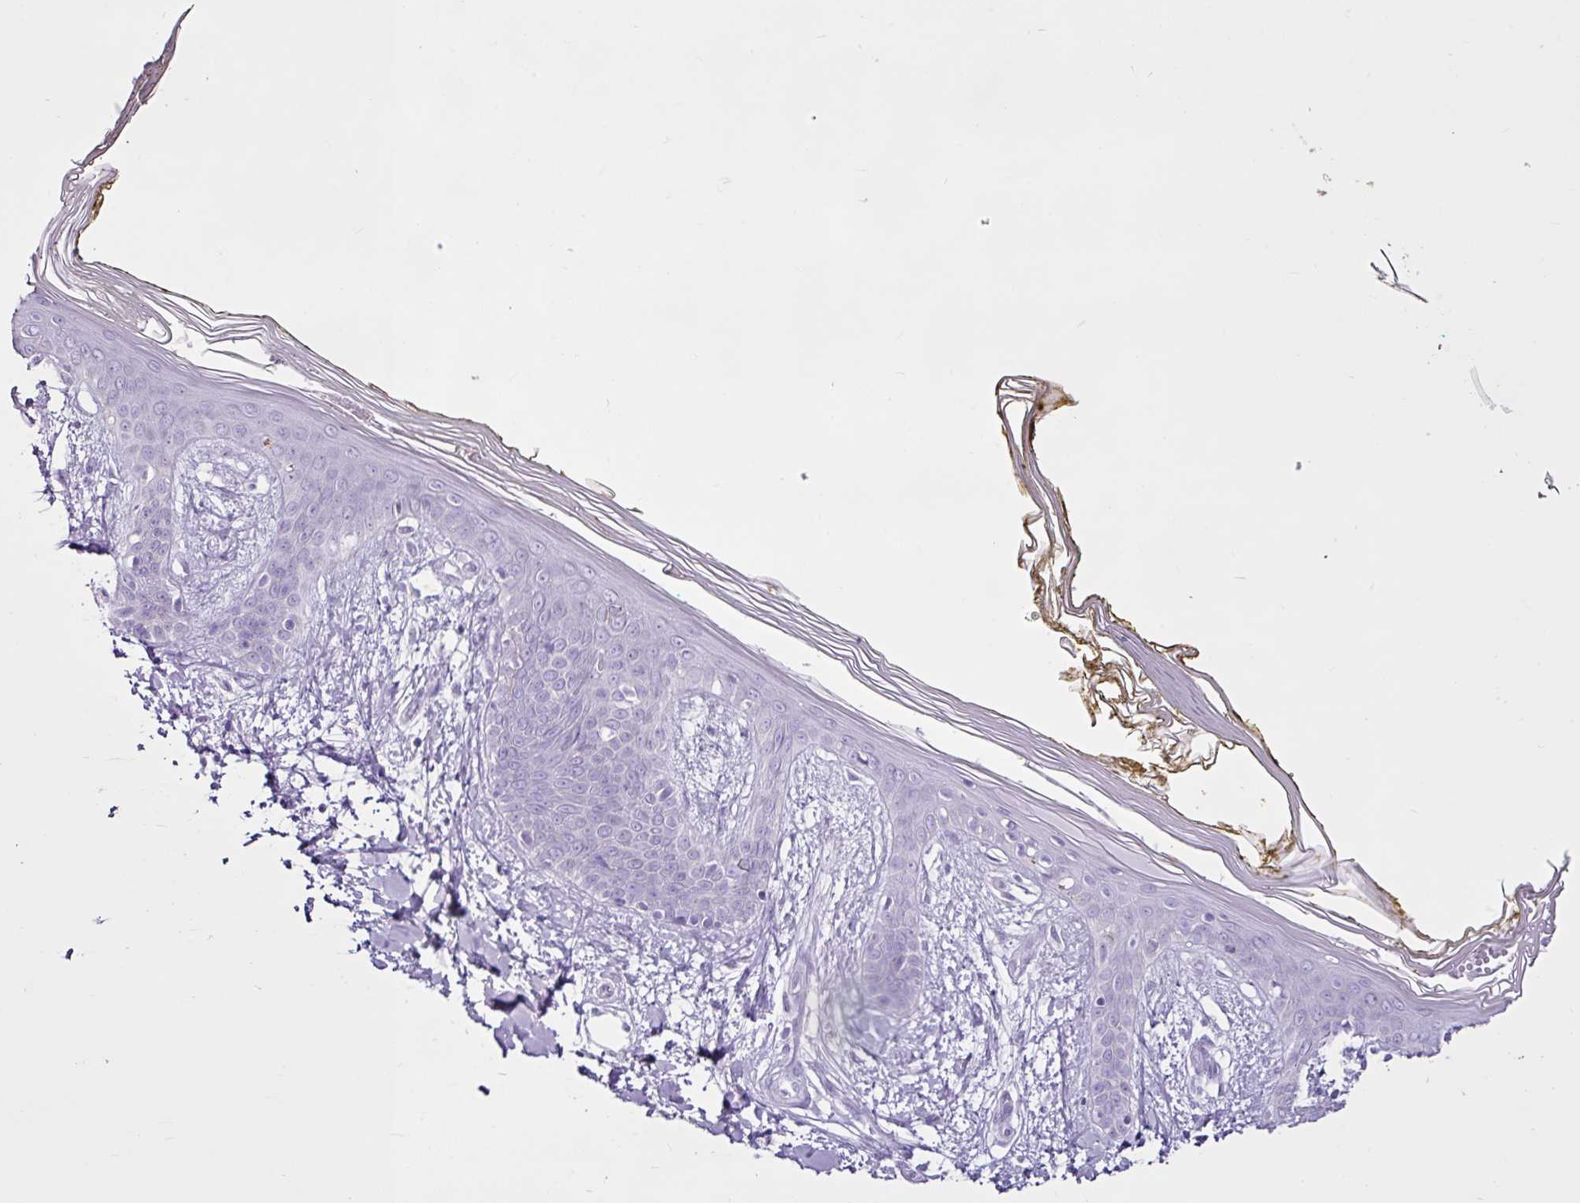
{"staining": {"intensity": "negative", "quantity": "none", "location": "none"}, "tissue": "skin", "cell_type": "Fibroblasts", "image_type": "normal", "snomed": [{"axis": "morphology", "description": "Normal tissue, NOS"}, {"axis": "topography", "description": "Skin"}], "caption": "IHC of benign human skin demonstrates no staining in fibroblasts. (DAB immunohistochemistry (IHC), high magnification).", "gene": "PGR", "patient": {"sex": "female", "age": 34}}